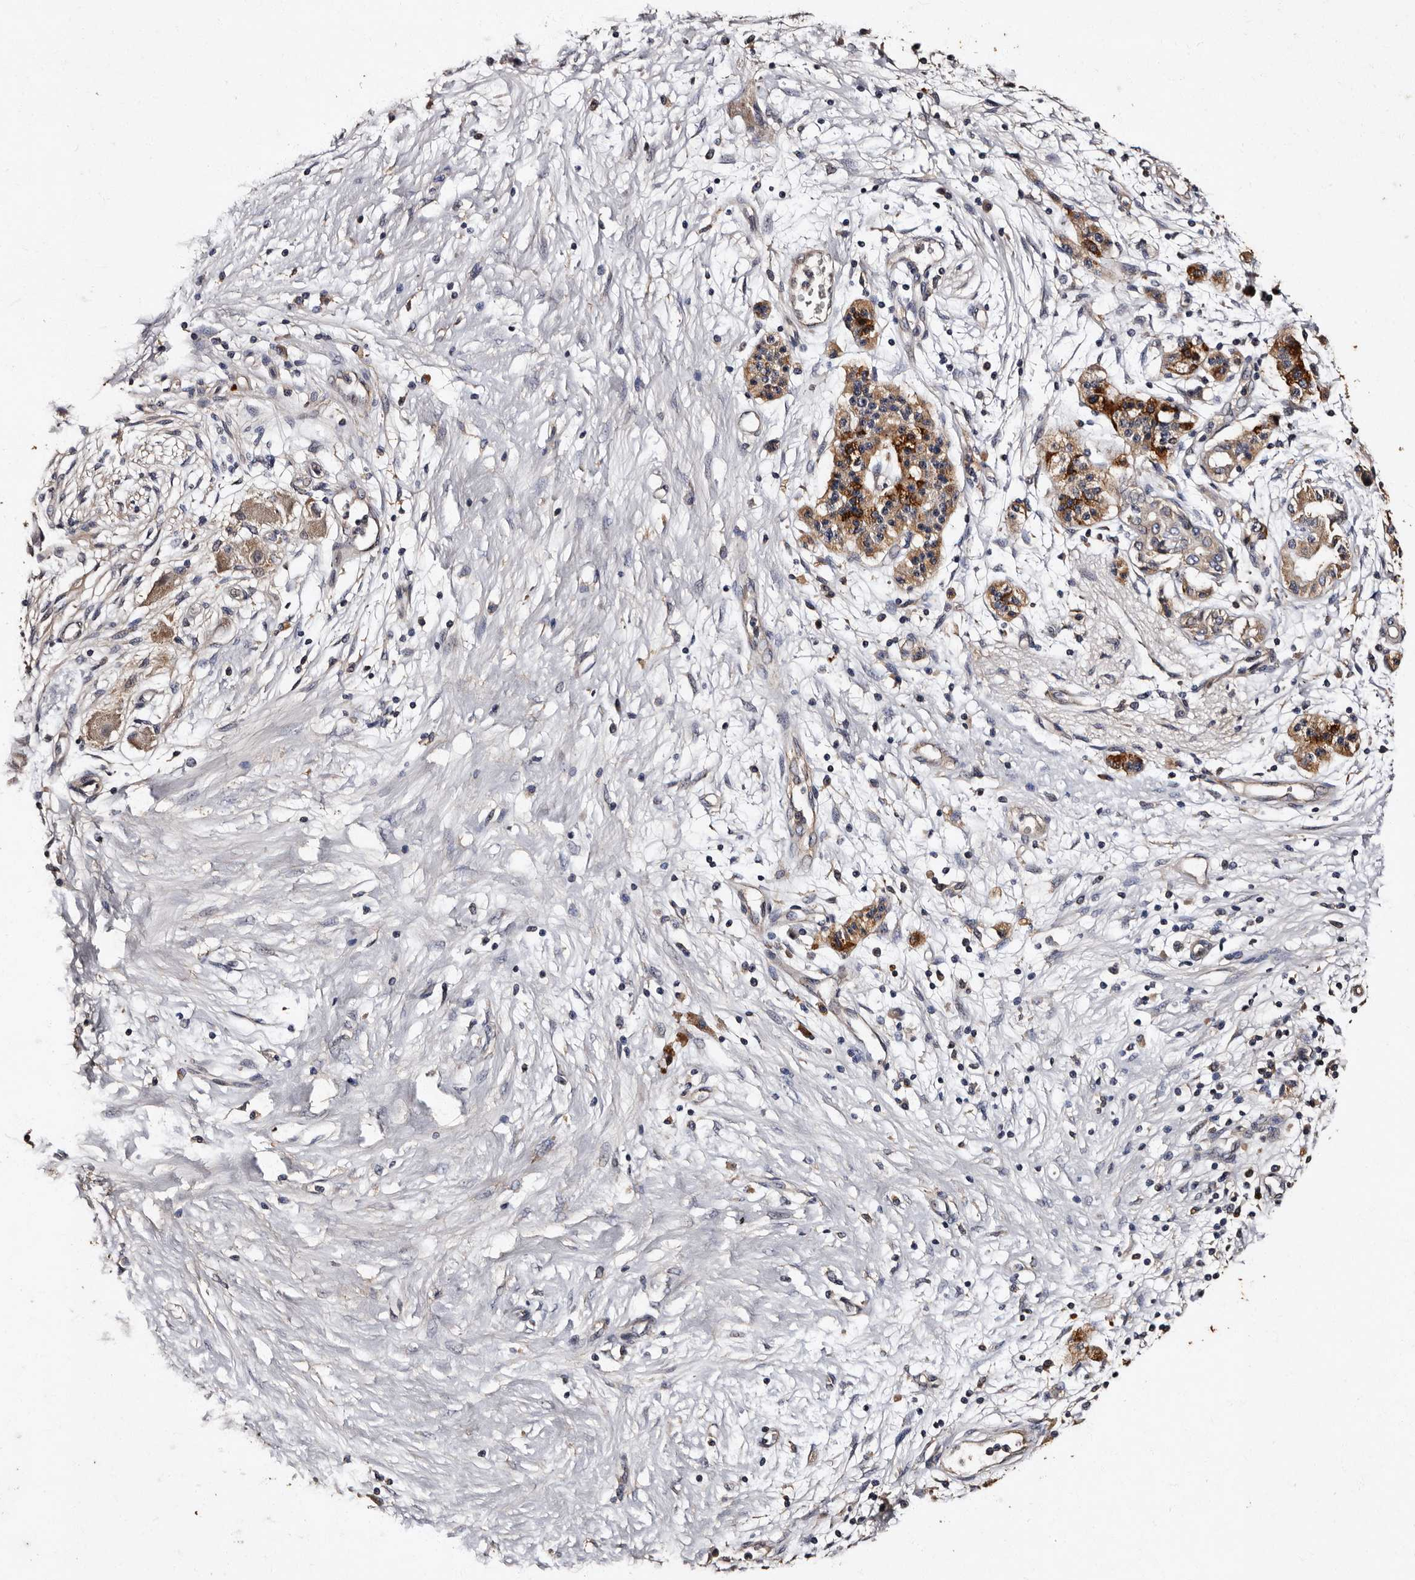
{"staining": {"intensity": "weak", "quantity": "25%-75%", "location": "cytoplasmic/membranous"}, "tissue": "pancreatic cancer", "cell_type": "Tumor cells", "image_type": "cancer", "snomed": [{"axis": "morphology", "description": "Adenocarcinoma, NOS"}, {"axis": "topography", "description": "Pancreas"}], "caption": "Pancreatic cancer was stained to show a protein in brown. There is low levels of weak cytoplasmic/membranous staining in approximately 25%-75% of tumor cells. The protein of interest is shown in brown color, while the nuclei are stained blue.", "gene": "ADCK5", "patient": {"sex": "male", "age": 50}}